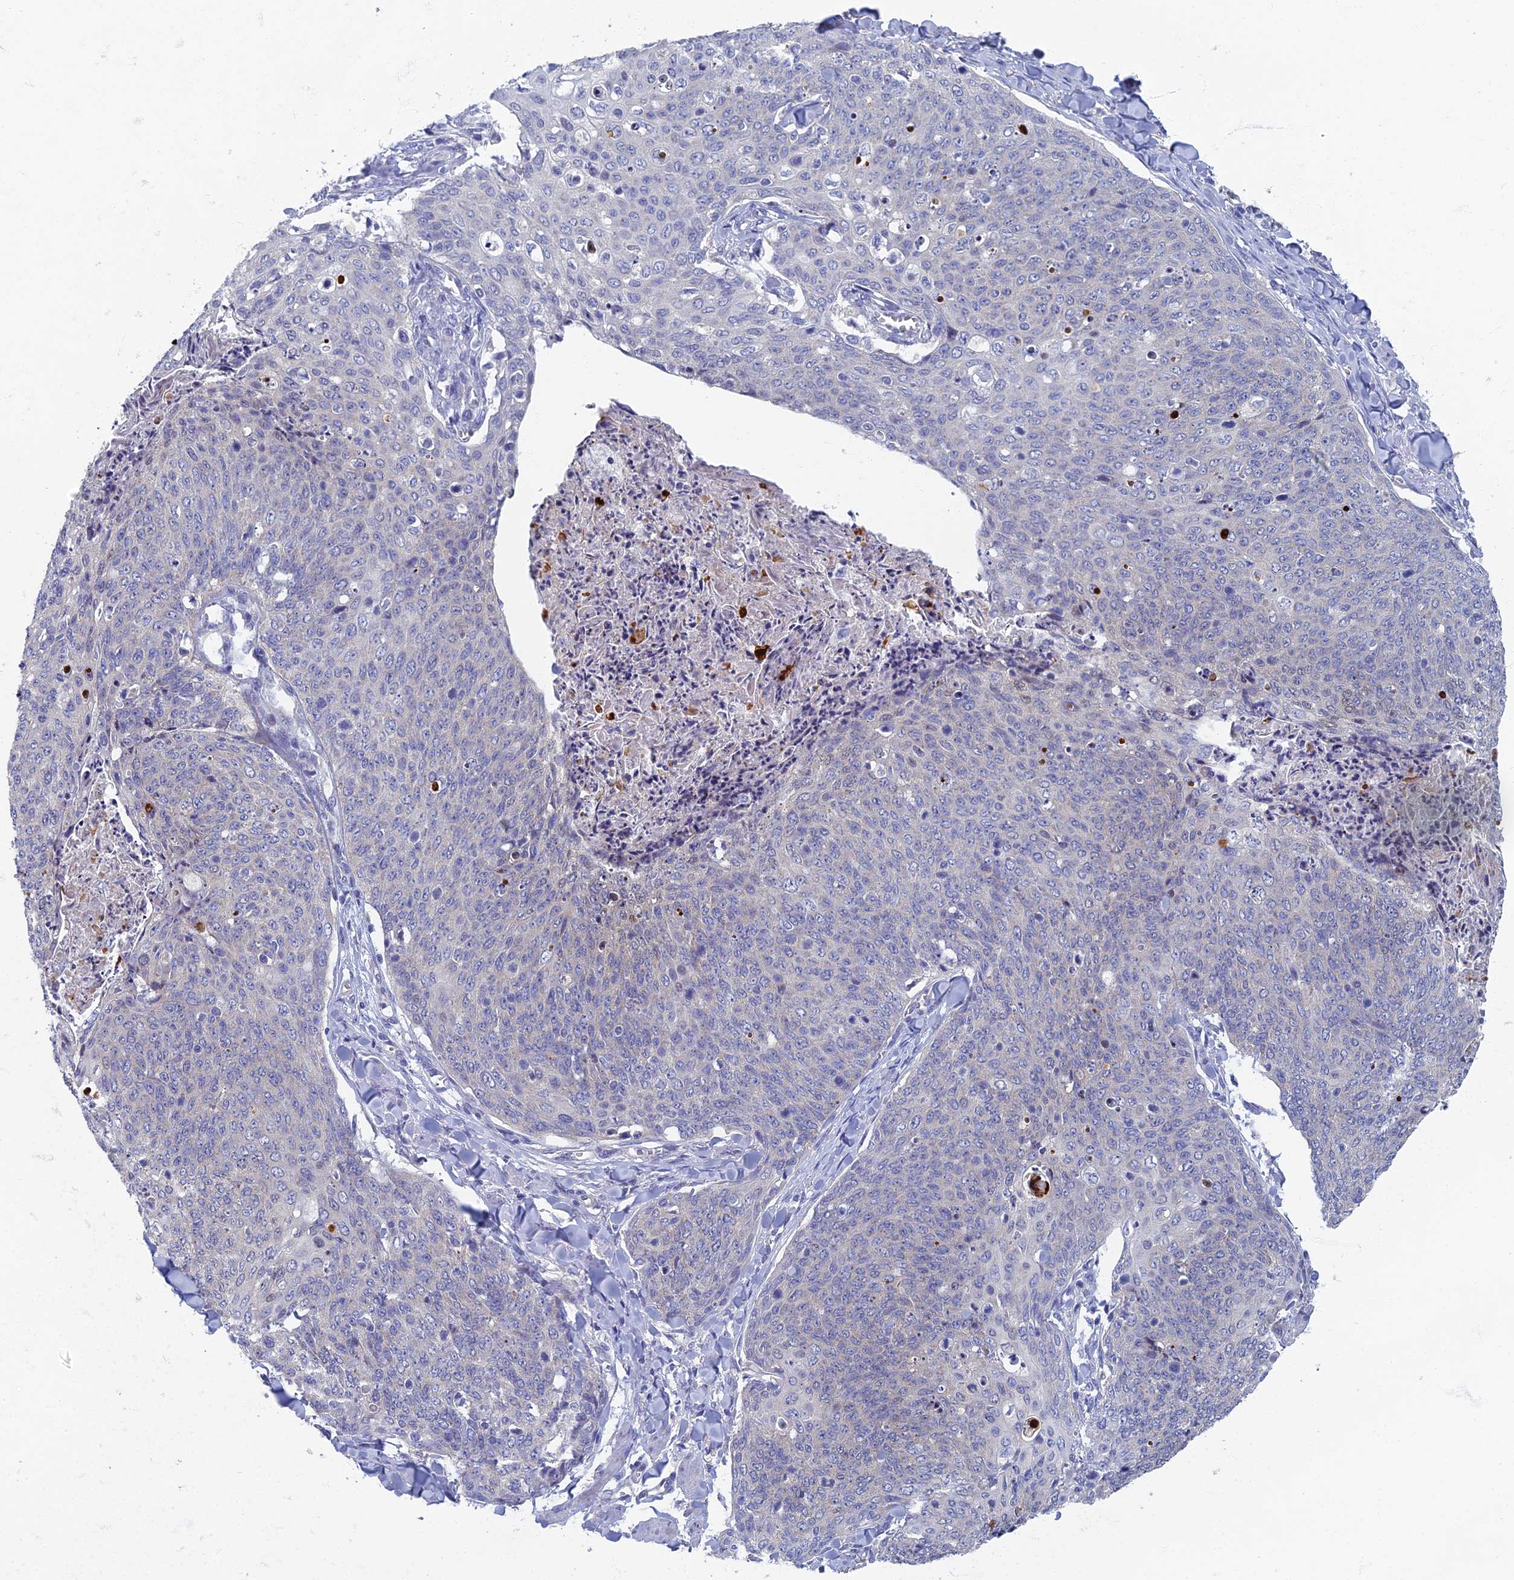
{"staining": {"intensity": "negative", "quantity": "none", "location": "none"}, "tissue": "skin cancer", "cell_type": "Tumor cells", "image_type": "cancer", "snomed": [{"axis": "morphology", "description": "Squamous cell carcinoma, NOS"}, {"axis": "topography", "description": "Skin"}, {"axis": "topography", "description": "Vulva"}], "caption": "IHC histopathology image of neoplastic tissue: skin squamous cell carcinoma stained with DAB (3,3'-diaminobenzidine) displays no significant protein positivity in tumor cells. (Brightfield microscopy of DAB (3,3'-diaminobenzidine) immunohistochemistry (IHC) at high magnification).", "gene": "SPIN4", "patient": {"sex": "female", "age": 85}}